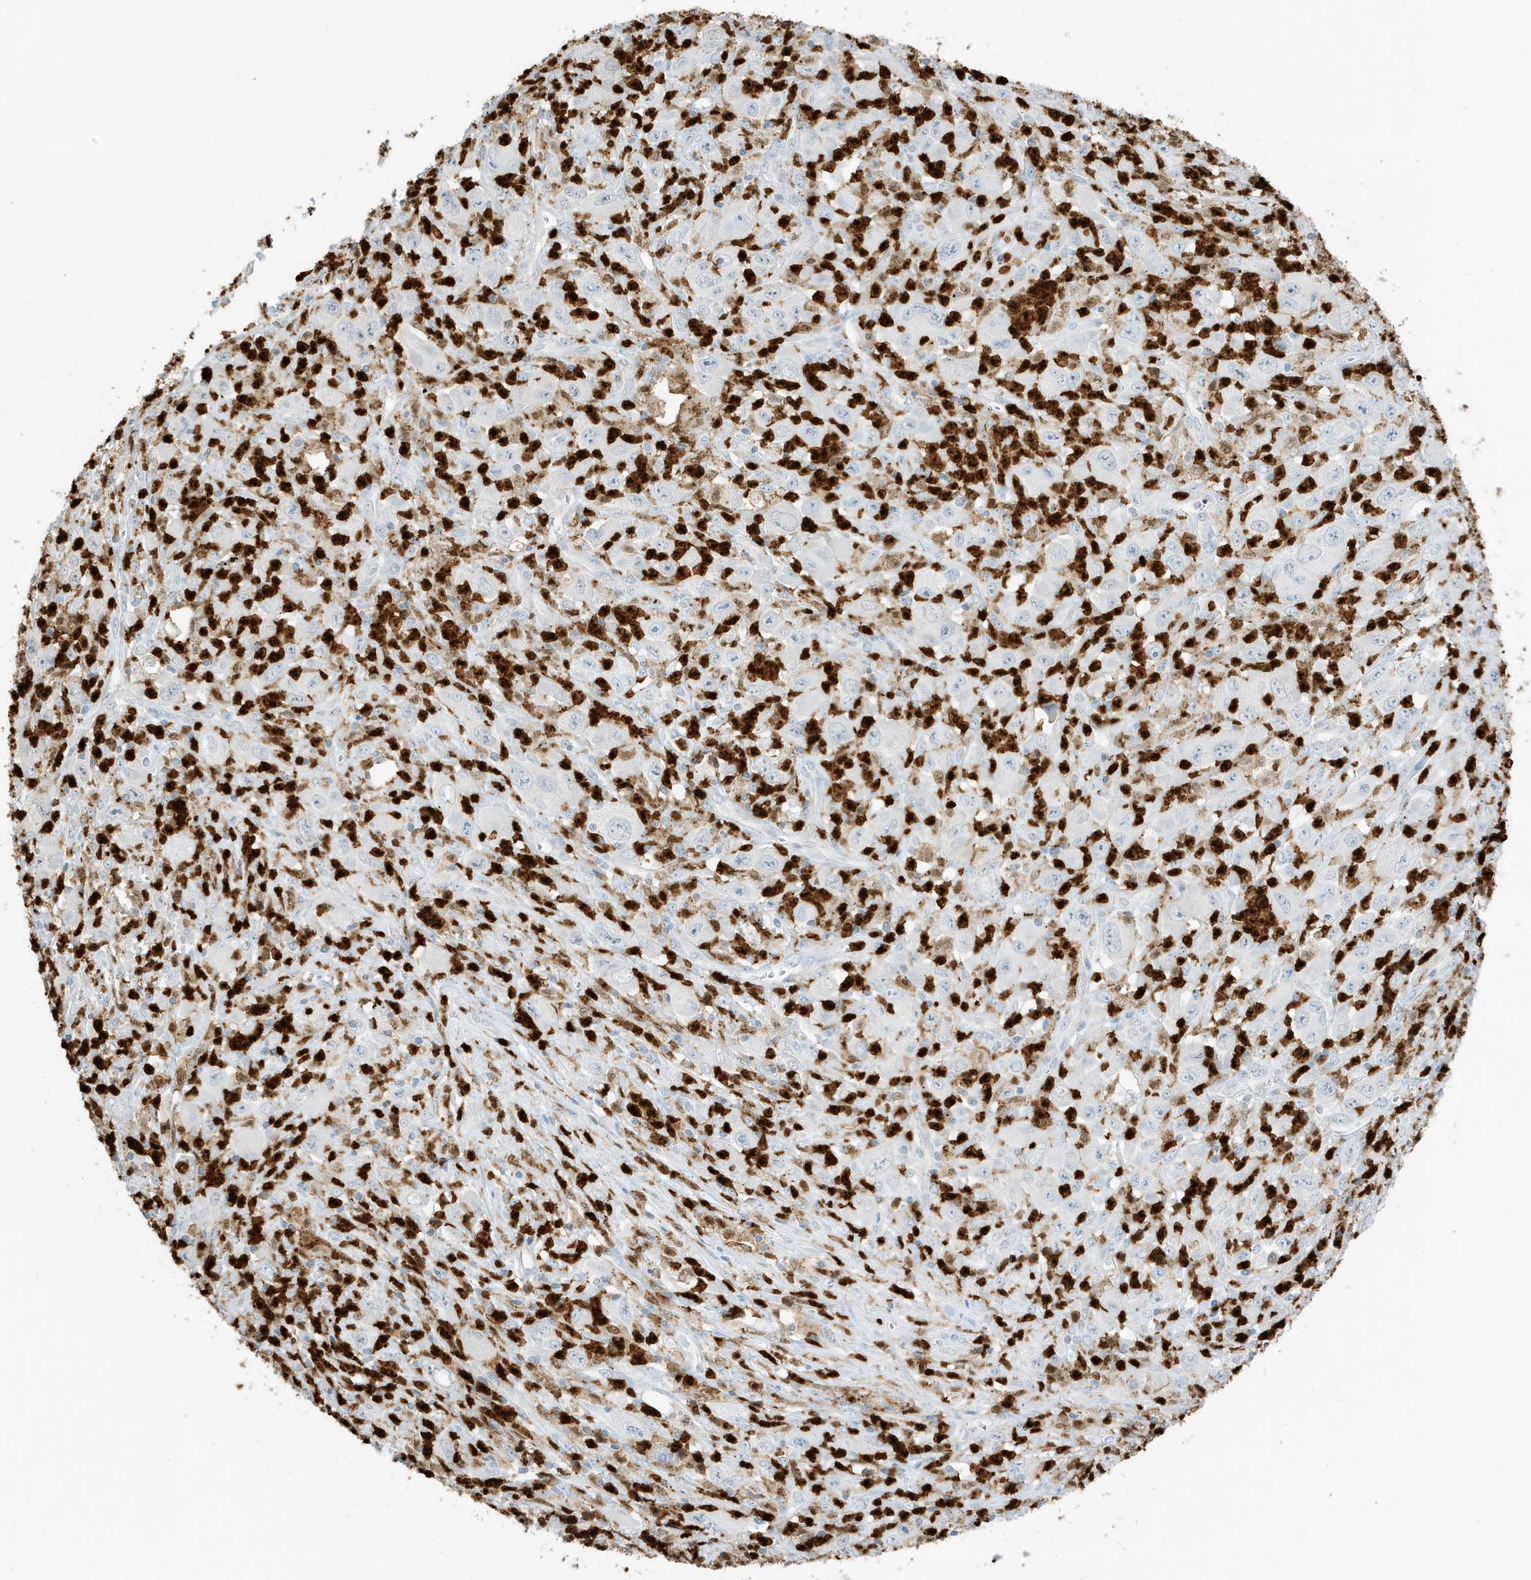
{"staining": {"intensity": "negative", "quantity": "none", "location": "none"}, "tissue": "melanoma", "cell_type": "Tumor cells", "image_type": "cancer", "snomed": [{"axis": "morphology", "description": "Malignant melanoma, Metastatic site"}, {"axis": "topography", "description": "Skin"}], "caption": "Immunohistochemistry (IHC) image of human melanoma stained for a protein (brown), which shows no expression in tumor cells. Brightfield microscopy of immunohistochemistry (IHC) stained with DAB (3,3'-diaminobenzidine) (brown) and hematoxylin (blue), captured at high magnification.", "gene": "GCA", "patient": {"sex": "female", "age": 56}}